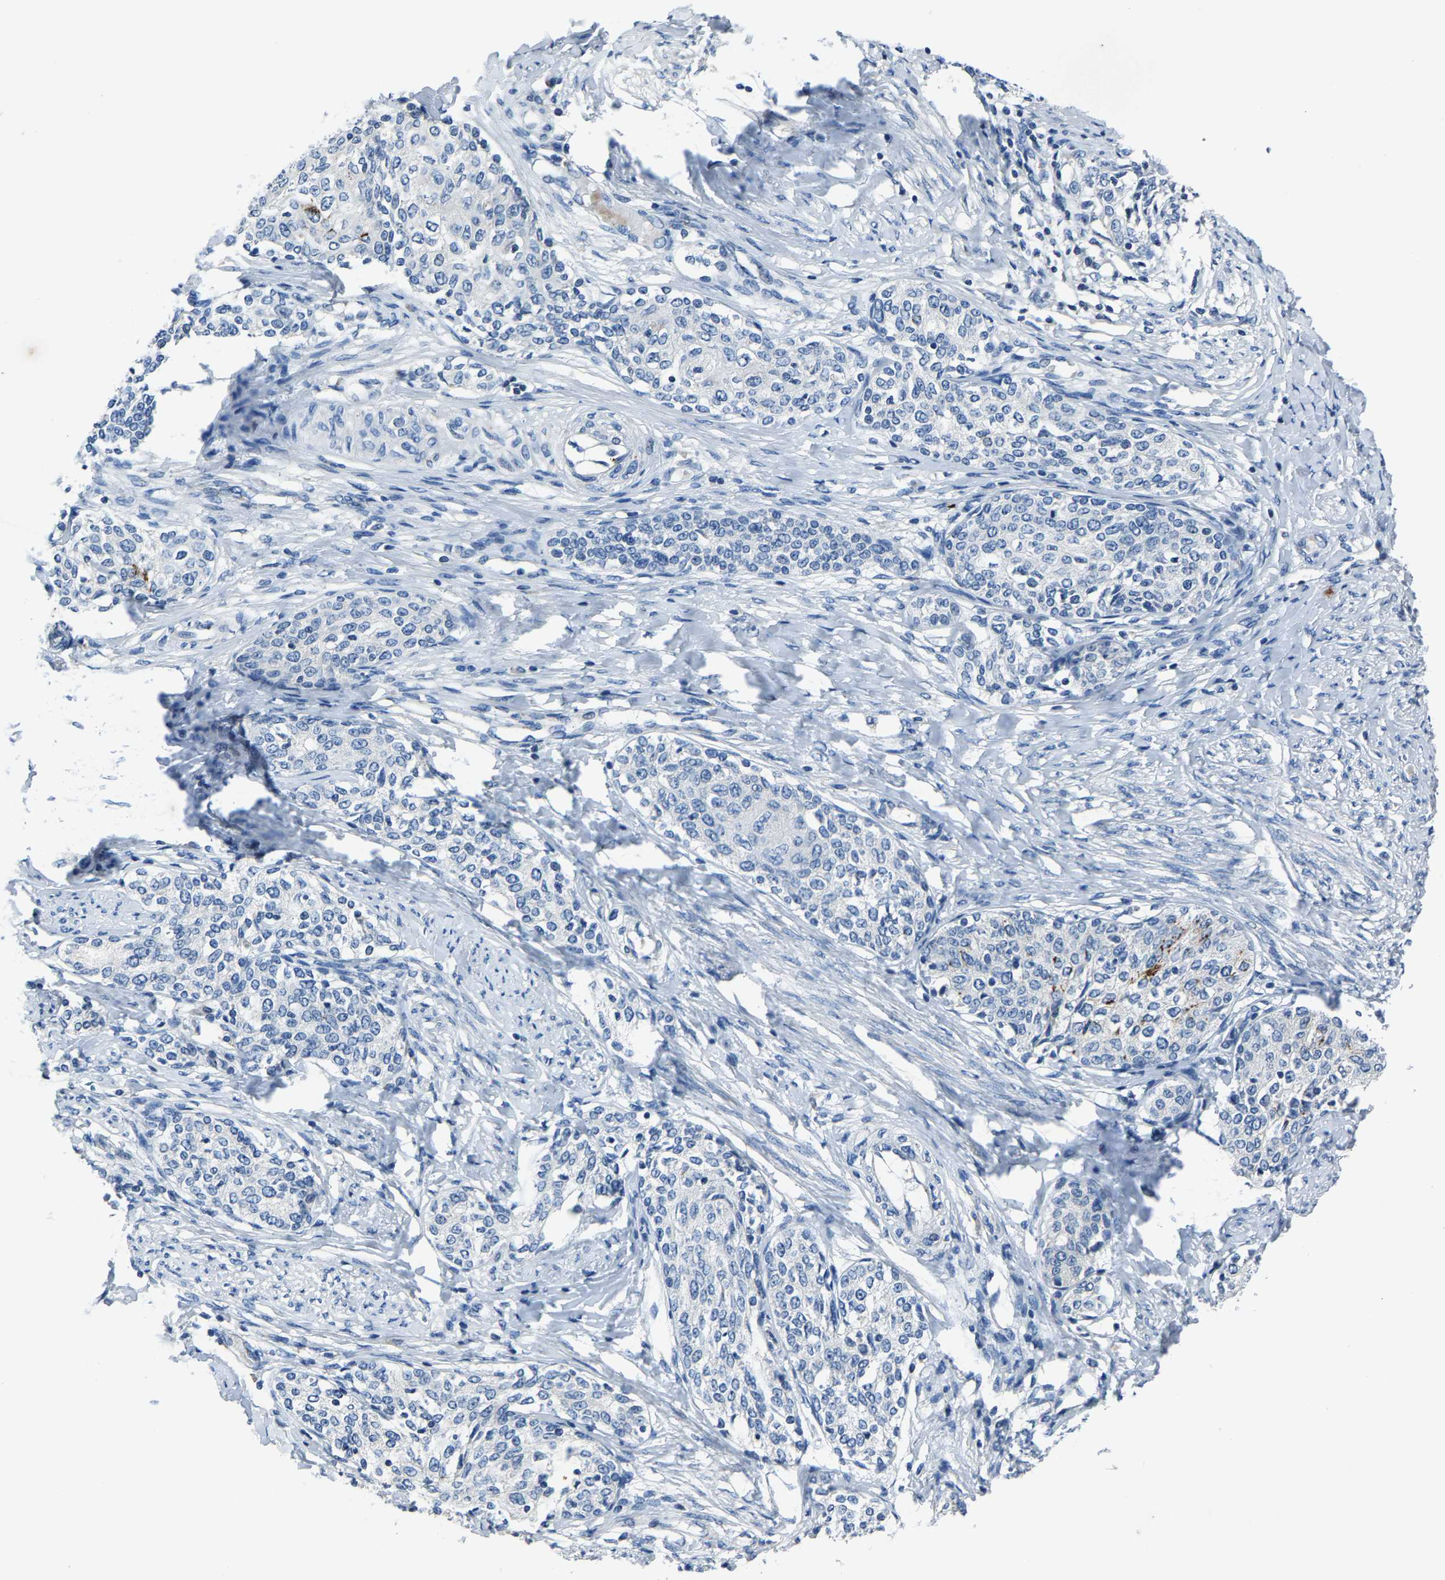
{"staining": {"intensity": "moderate", "quantity": "<25%", "location": "cytoplasmic/membranous"}, "tissue": "cervical cancer", "cell_type": "Tumor cells", "image_type": "cancer", "snomed": [{"axis": "morphology", "description": "Squamous cell carcinoma, NOS"}, {"axis": "morphology", "description": "Adenocarcinoma, NOS"}, {"axis": "topography", "description": "Cervix"}], "caption": "This histopathology image displays cervical cancer stained with immunohistochemistry to label a protein in brown. The cytoplasmic/membranous of tumor cells show moderate positivity for the protein. Nuclei are counter-stained blue.", "gene": "ADAM2", "patient": {"sex": "female", "age": 52}}